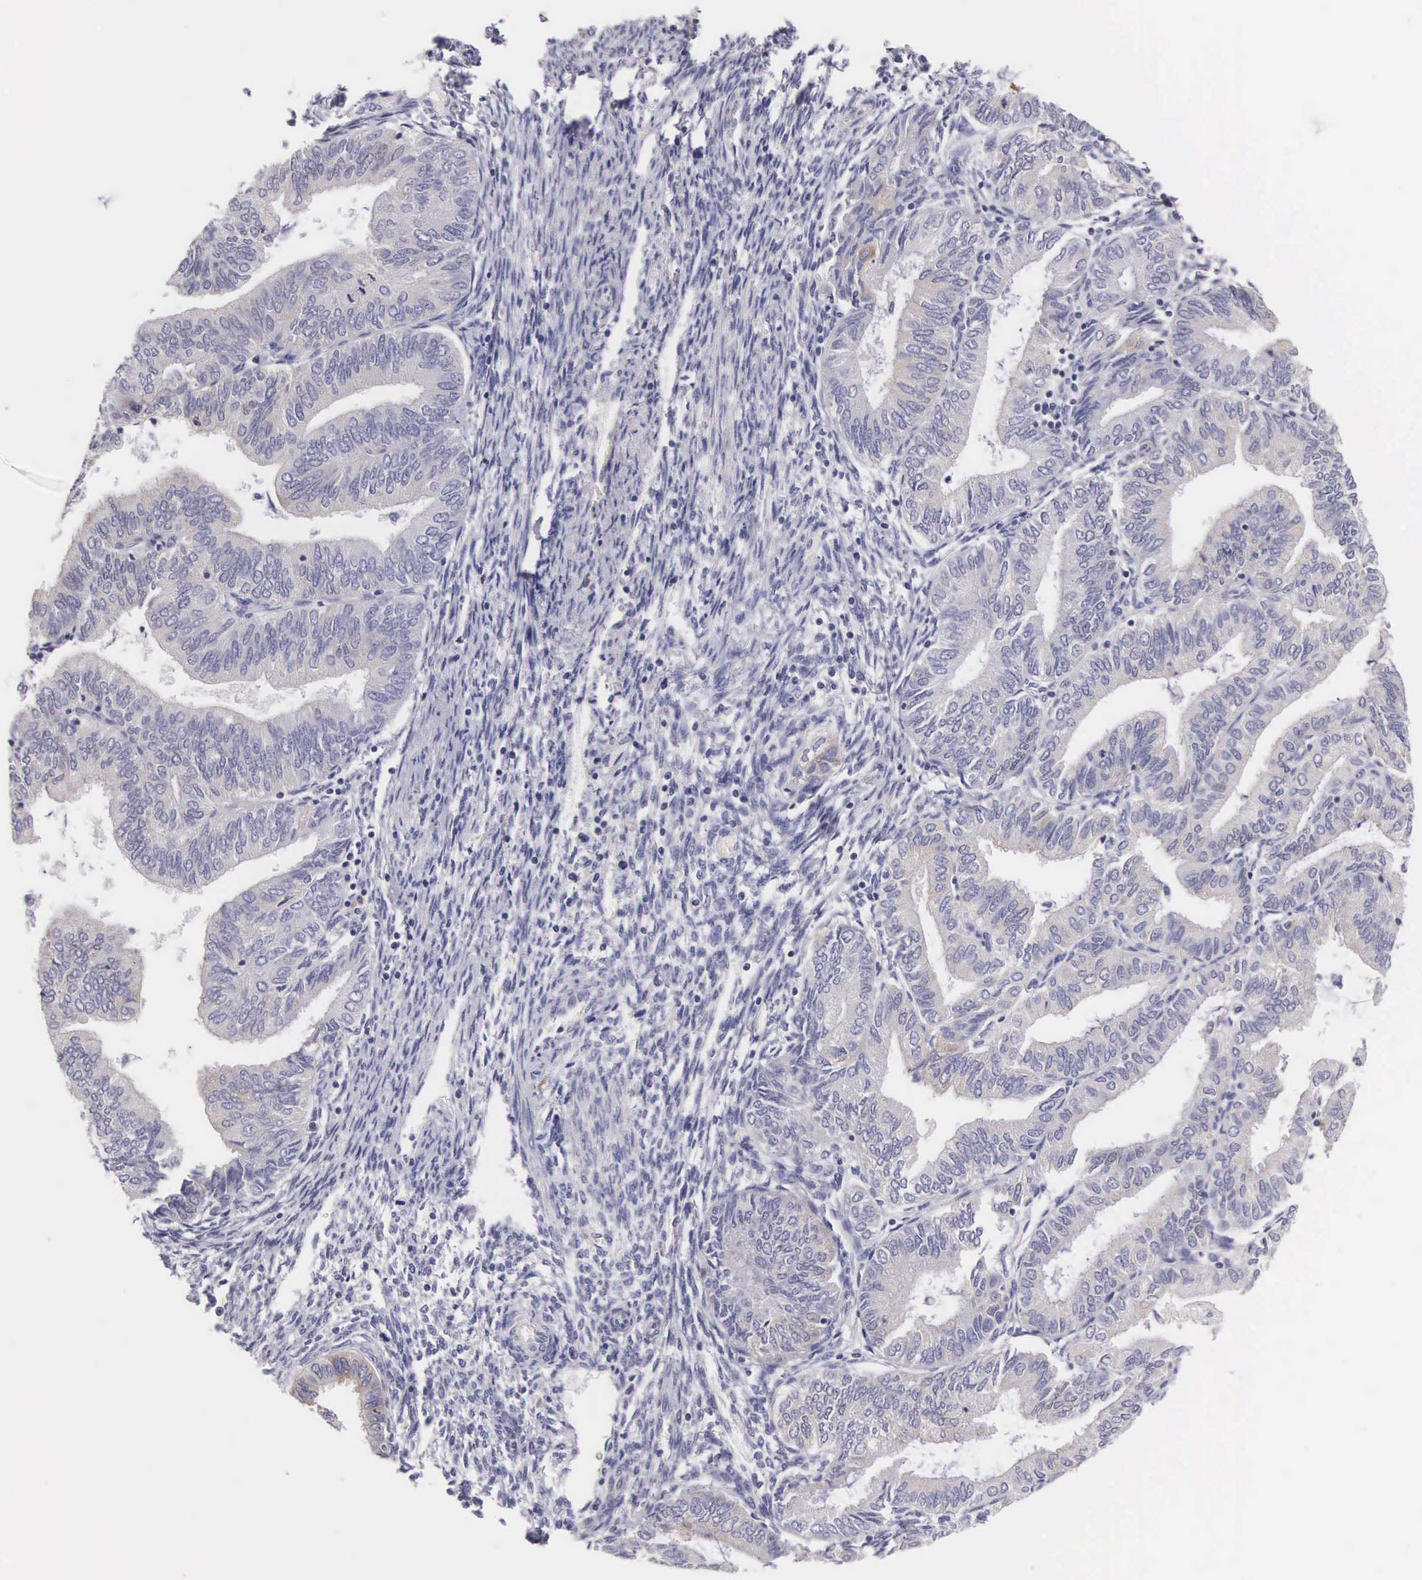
{"staining": {"intensity": "negative", "quantity": "none", "location": "none"}, "tissue": "endometrial cancer", "cell_type": "Tumor cells", "image_type": "cancer", "snomed": [{"axis": "morphology", "description": "Adenocarcinoma, NOS"}, {"axis": "topography", "description": "Endometrium"}], "caption": "Protein analysis of adenocarcinoma (endometrial) displays no significant positivity in tumor cells.", "gene": "OSBPL3", "patient": {"sex": "female", "age": 51}}